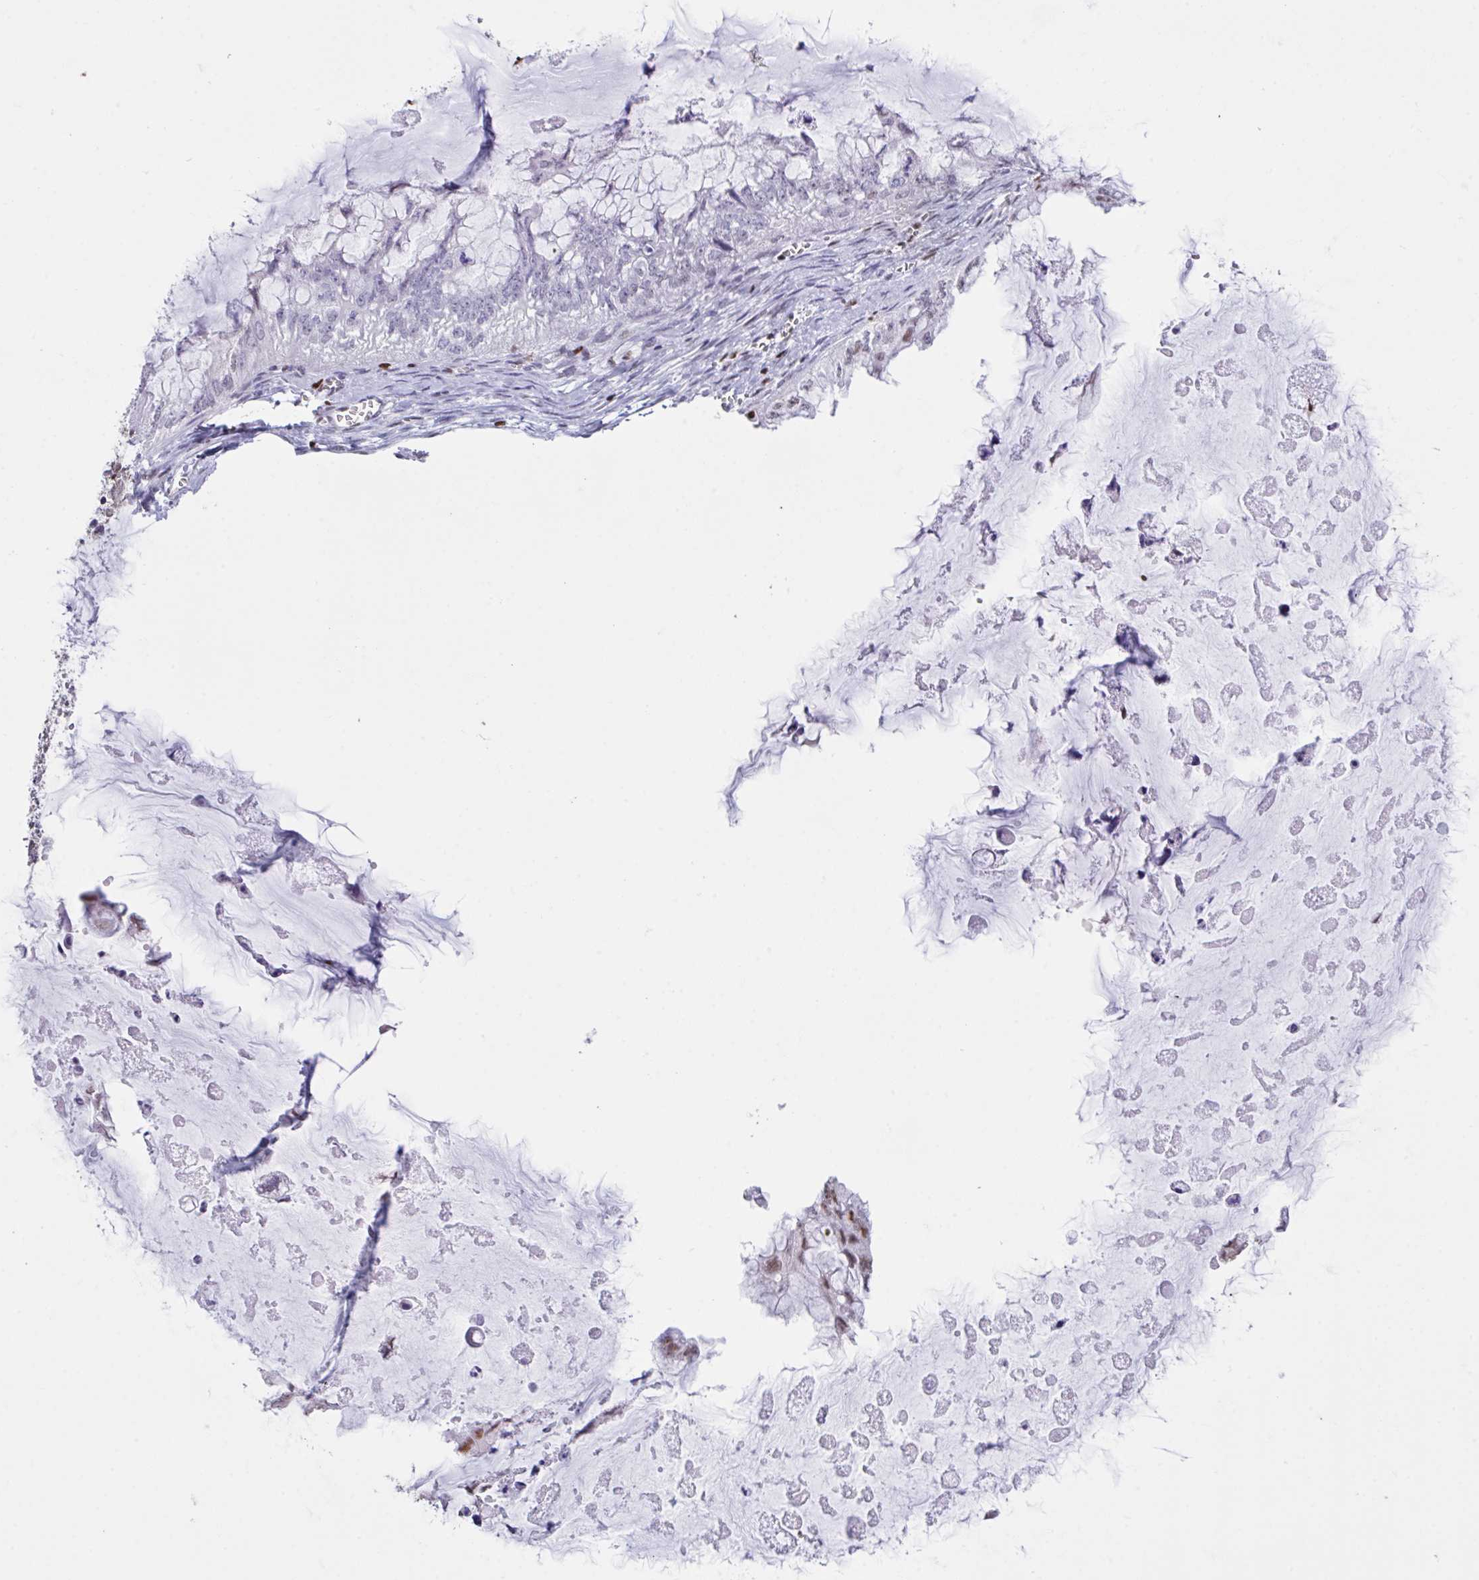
{"staining": {"intensity": "moderate", "quantity": "25%-75%", "location": "nuclear"}, "tissue": "ovarian cancer", "cell_type": "Tumor cells", "image_type": "cancer", "snomed": [{"axis": "morphology", "description": "Cystadenocarcinoma, mucinous, NOS"}, {"axis": "topography", "description": "Ovary"}], "caption": "Immunohistochemistry (IHC) photomicrograph of neoplastic tissue: human mucinous cystadenocarcinoma (ovarian) stained using IHC shows medium levels of moderate protein expression localized specifically in the nuclear of tumor cells, appearing as a nuclear brown color.", "gene": "BTBD10", "patient": {"sex": "female", "age": 72}}